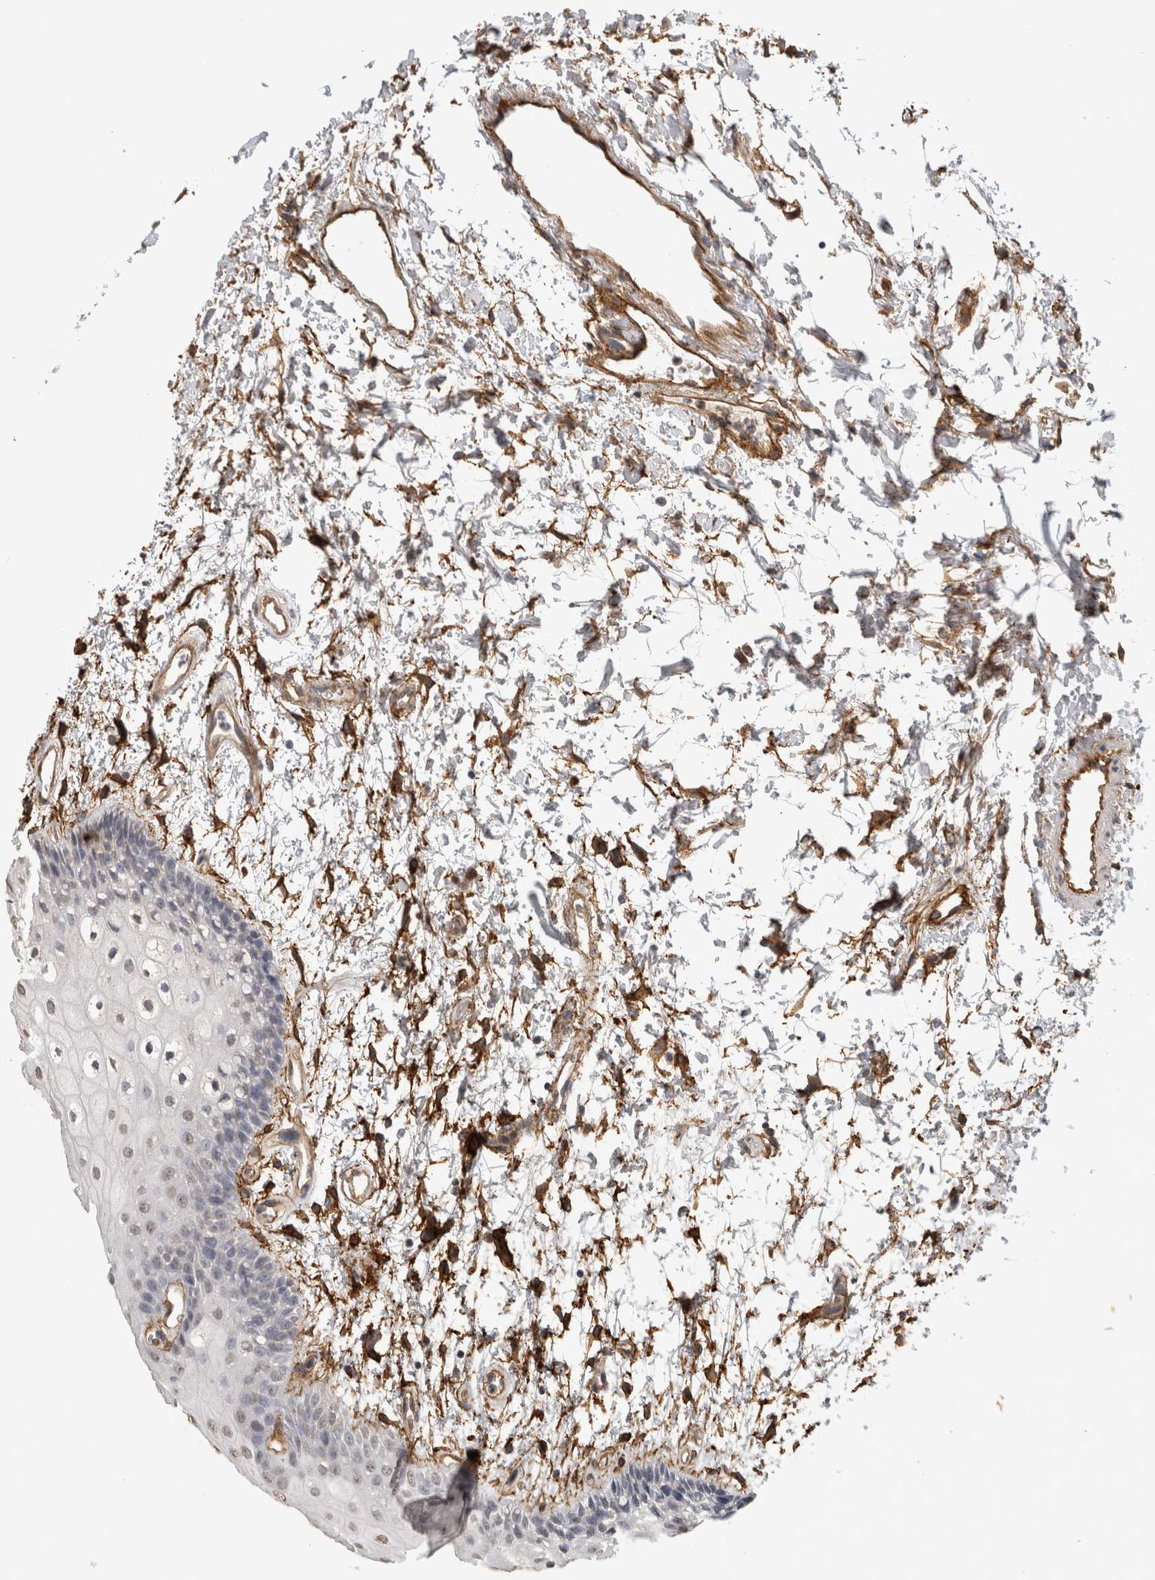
{"staining": {"intensity": "weak", "quantity": "25%-75%", "location": "nuclear"}, "tissue": "oral mucosa", "cell_type": "Squamous epithelial cells", "image_type": "normal", "snomed": [{"axis": "morphology", "description": "Normal tissue, NOS"}, {"axis": "topography", "description": "Skeletal muscle"}, {"axis": "topography", "description": "Oral tissue"}, {"axis": "topography", "description": "Peripheral nerve tissue"}], "caption": "Protein expression analysis of unremarkable human oral mucosa reveals weak nuclear staining in approximately 25%-75% of squamous epithelial cells.", "gene": "RECK", "patient": {"sex": "female", "age": 84}}